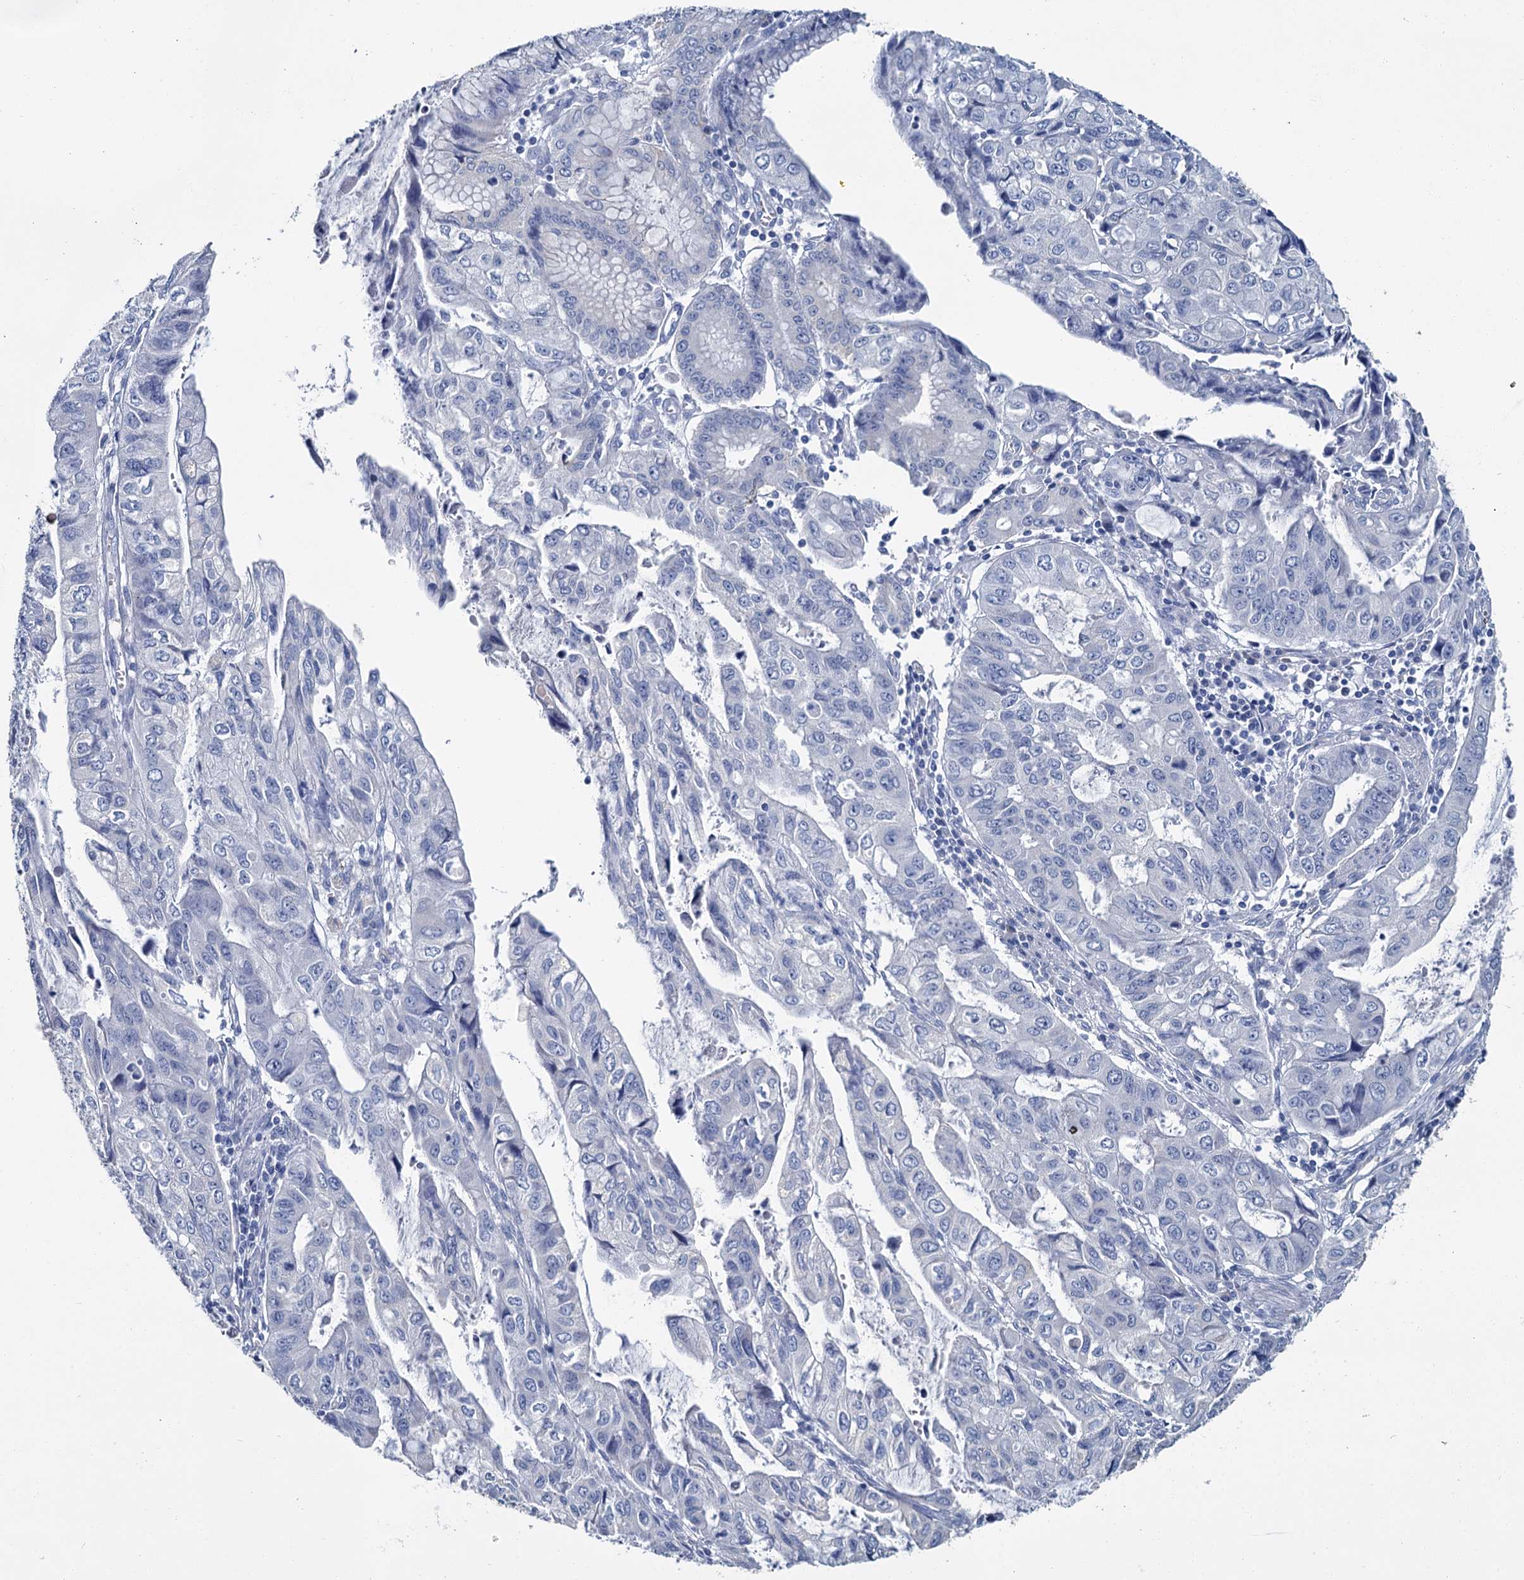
{"staining": {"intensity": "negative", "quantity": "none", "location": "none"}, "tissue": "stomach cancer", "cell_type": "Tumor cells", "image_type": "cancer", "snomed": [{"axis": "morphology", "description": "Adenocarcinoma, NOS"}, {"axis": "topography", "description": "Stomach, upper"}], "caption": "Immunohistochemical staining of human adenocarcinoma (stomach) exhibits no significant expression in tumor cells.", "gene": "SNCB", "patient": {"sex": "female", "age": 52}}